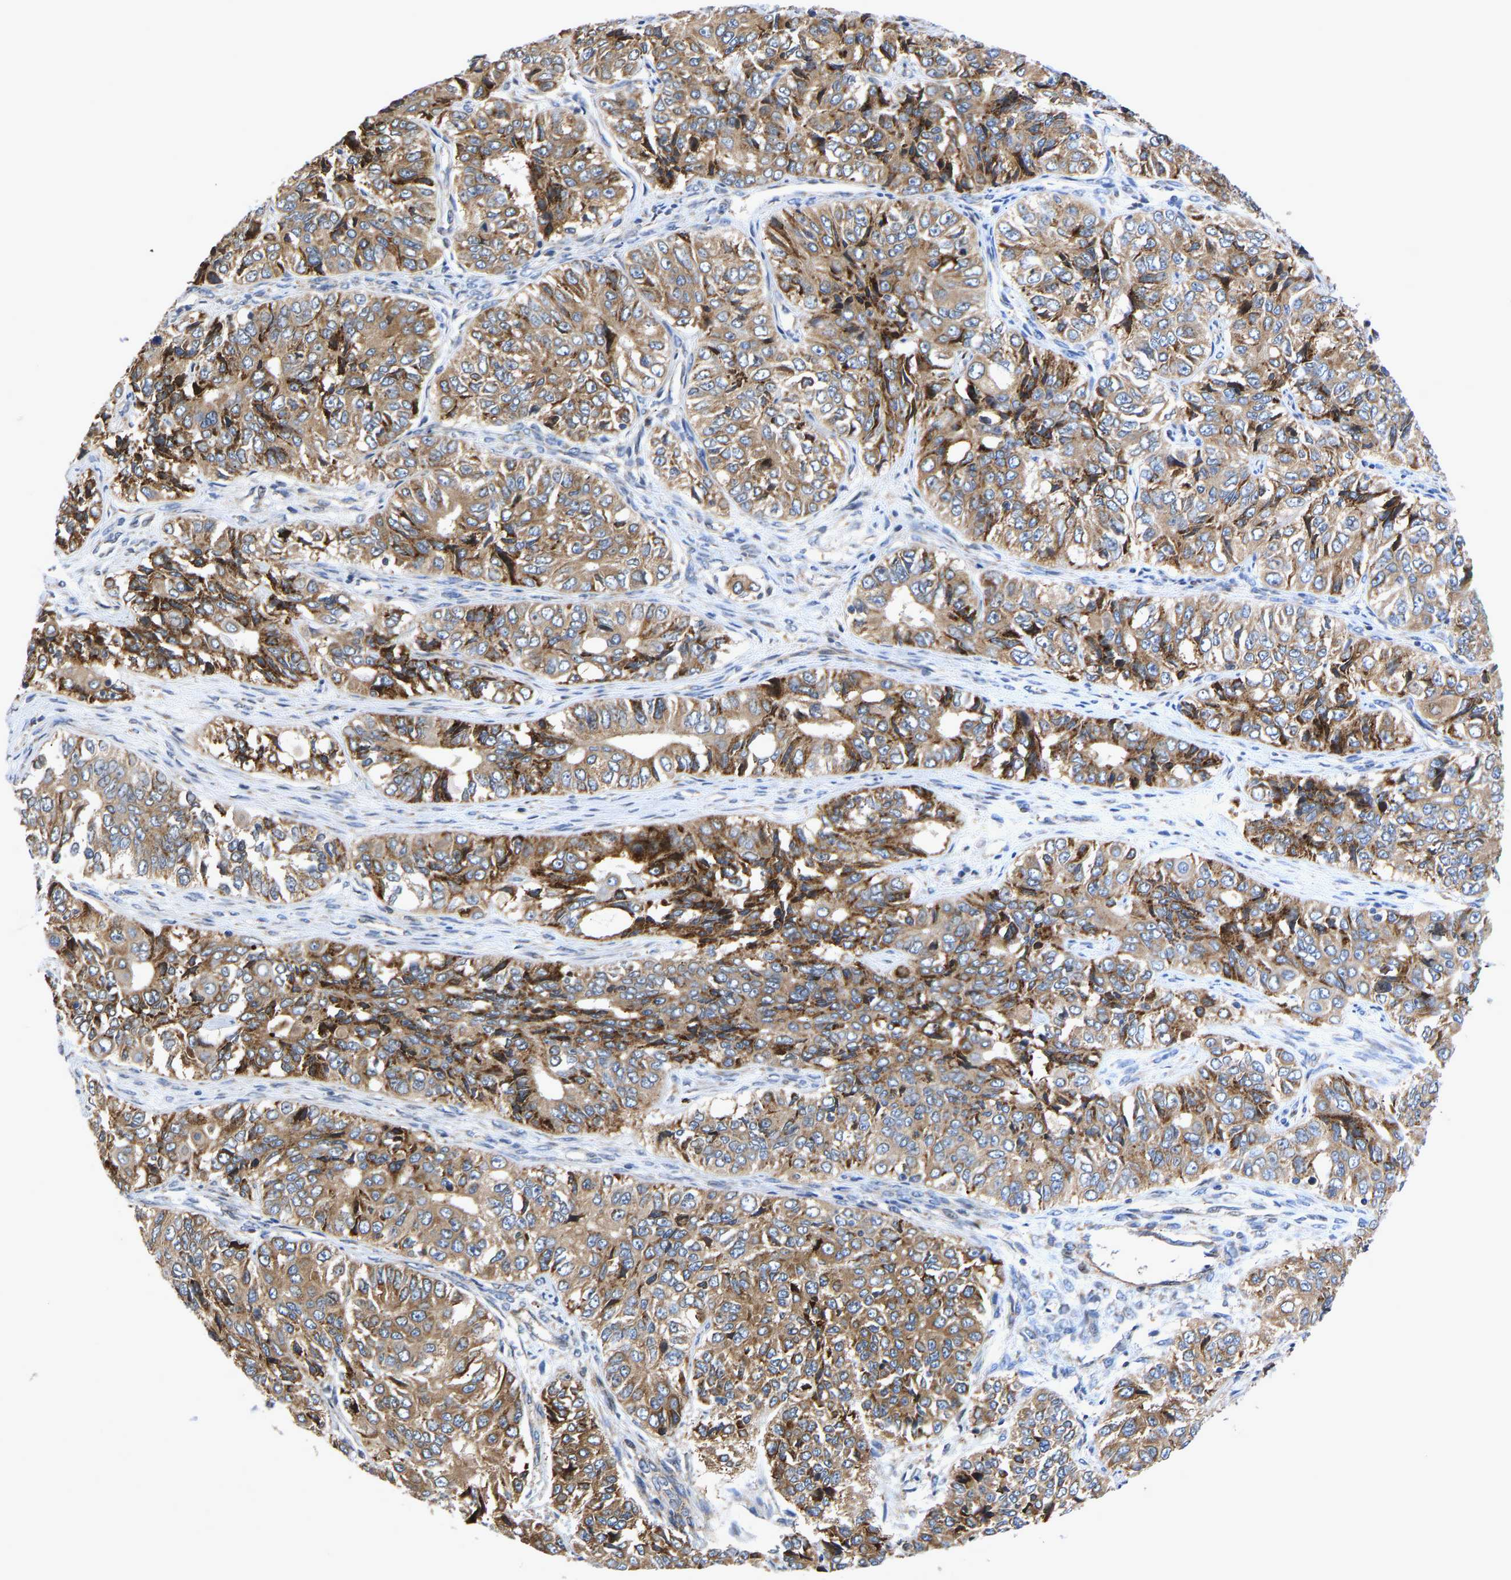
{"staining": {"intensity": "moderate", "quantity": ">75%", "location": "cytoplasmic/membranous"}, "tissue": "ovarian cancer", "cell_type": "Tumor cells", "image_type": "cancer", "snomed": [{"axis": "morphology", "description": "Carcinoma, endometroid"}, {"axis": "topography", "description": "Ovary"}], "caption": "IHC (DAB) staining of human ovarian cancer demonstrates moderate cytoplasmic/membranous protein staining in approximately >75% of tumor cells. IHC stains the protein in brown and the nuclei are stained blue.", "gene": "TMEM38B", "patient": {"sex": "female", "age": 51}}